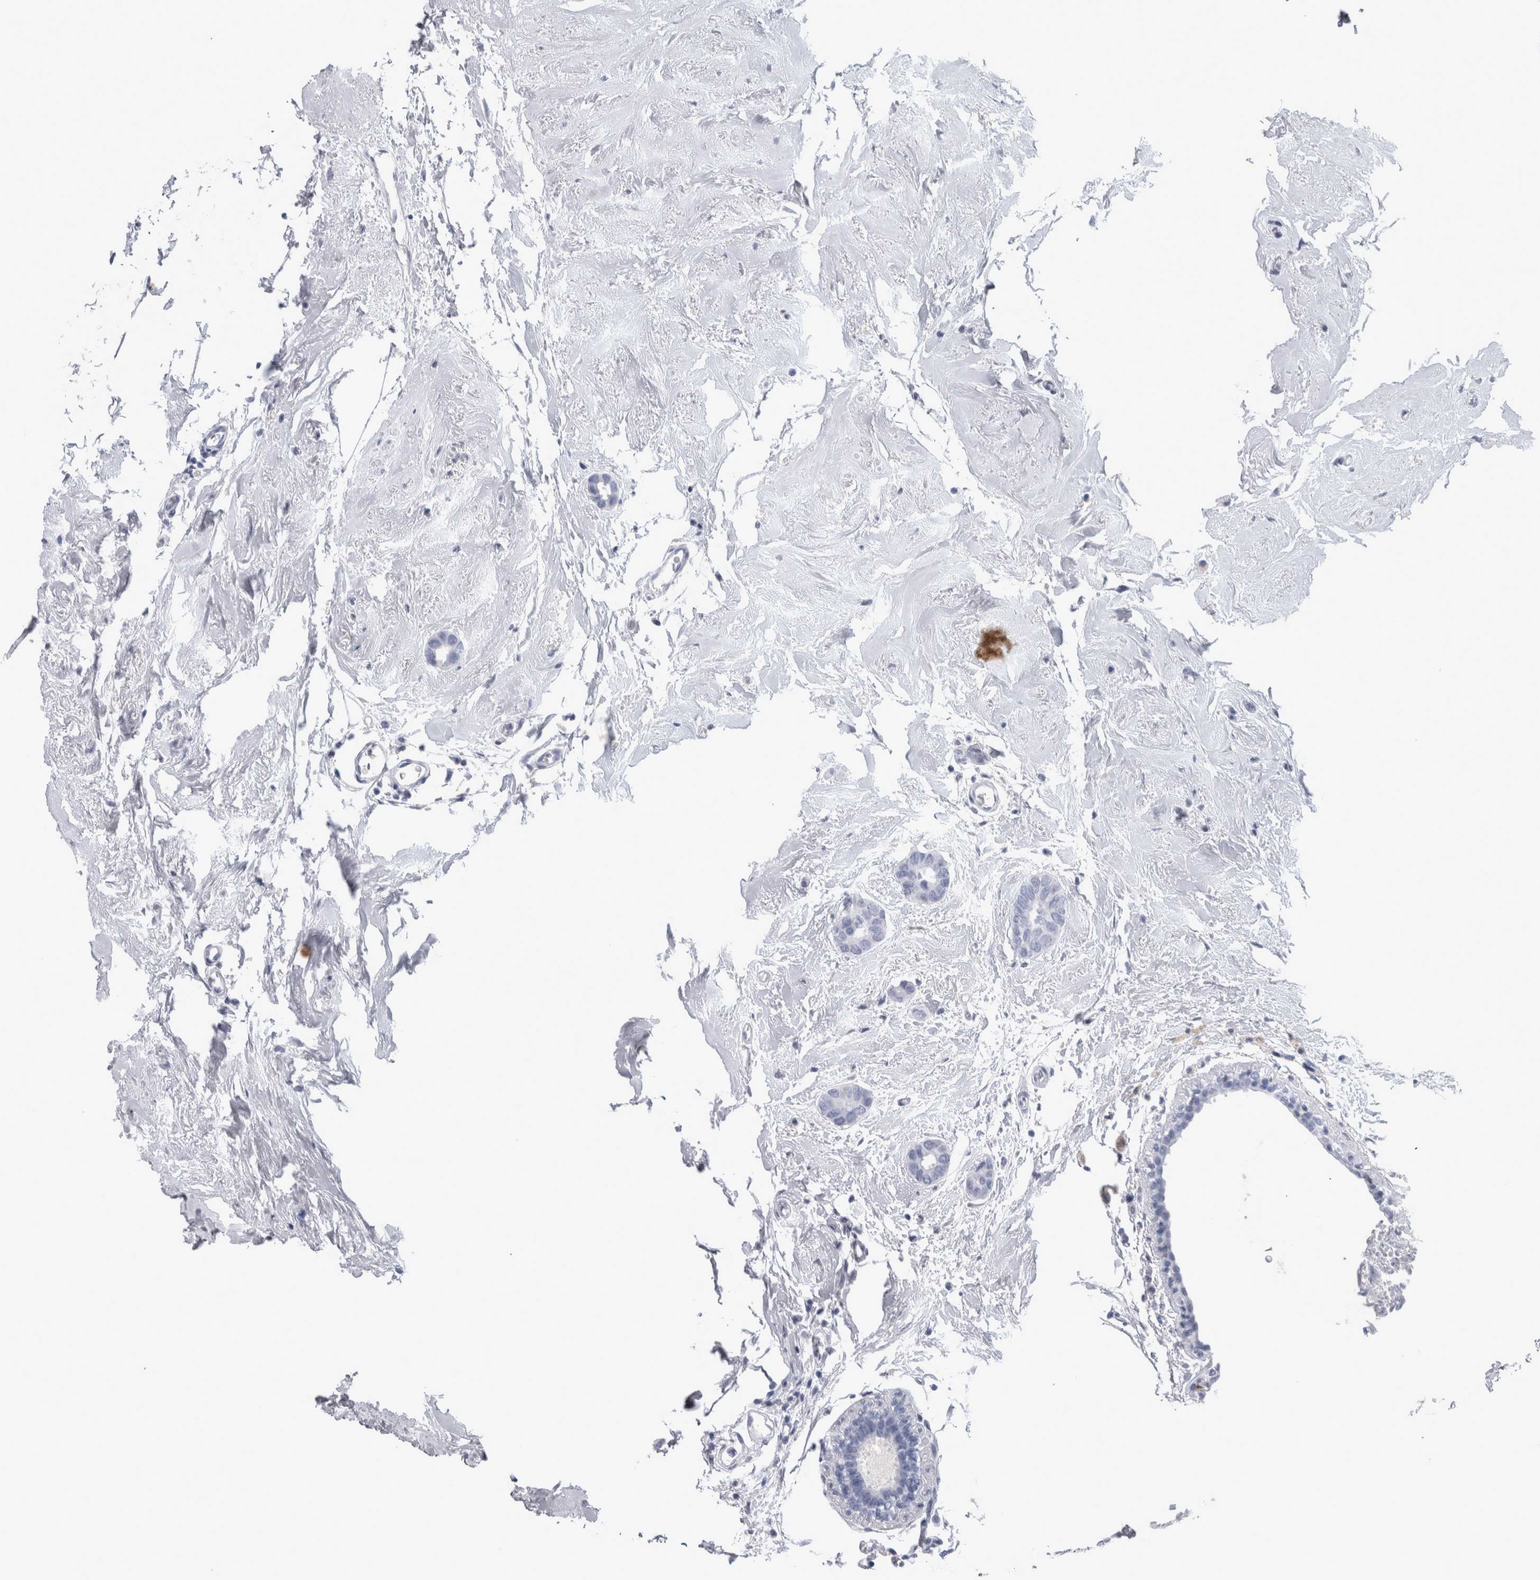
{"staining": {"intensity": "negative", "quantity": "none", "location": "none"}, "tissue": "breast cancer", "cell_type": "Tumor cells", "image_type": "cancer", "snomed": [{"axis": "morphology", "description": "Duct carcinoma"}, {"axis": "topography", "description": "Breast"}], "caption": "An immunohistochemistry photomicrograph of invasive ductal carcinoma (breast) is shown. There is no staining in tumor cells of invasive ductal carcinoma (breast). Nuclei are stained in blue.", "gene": "CA8", "patient": {"sex": "female", "age": 55}}